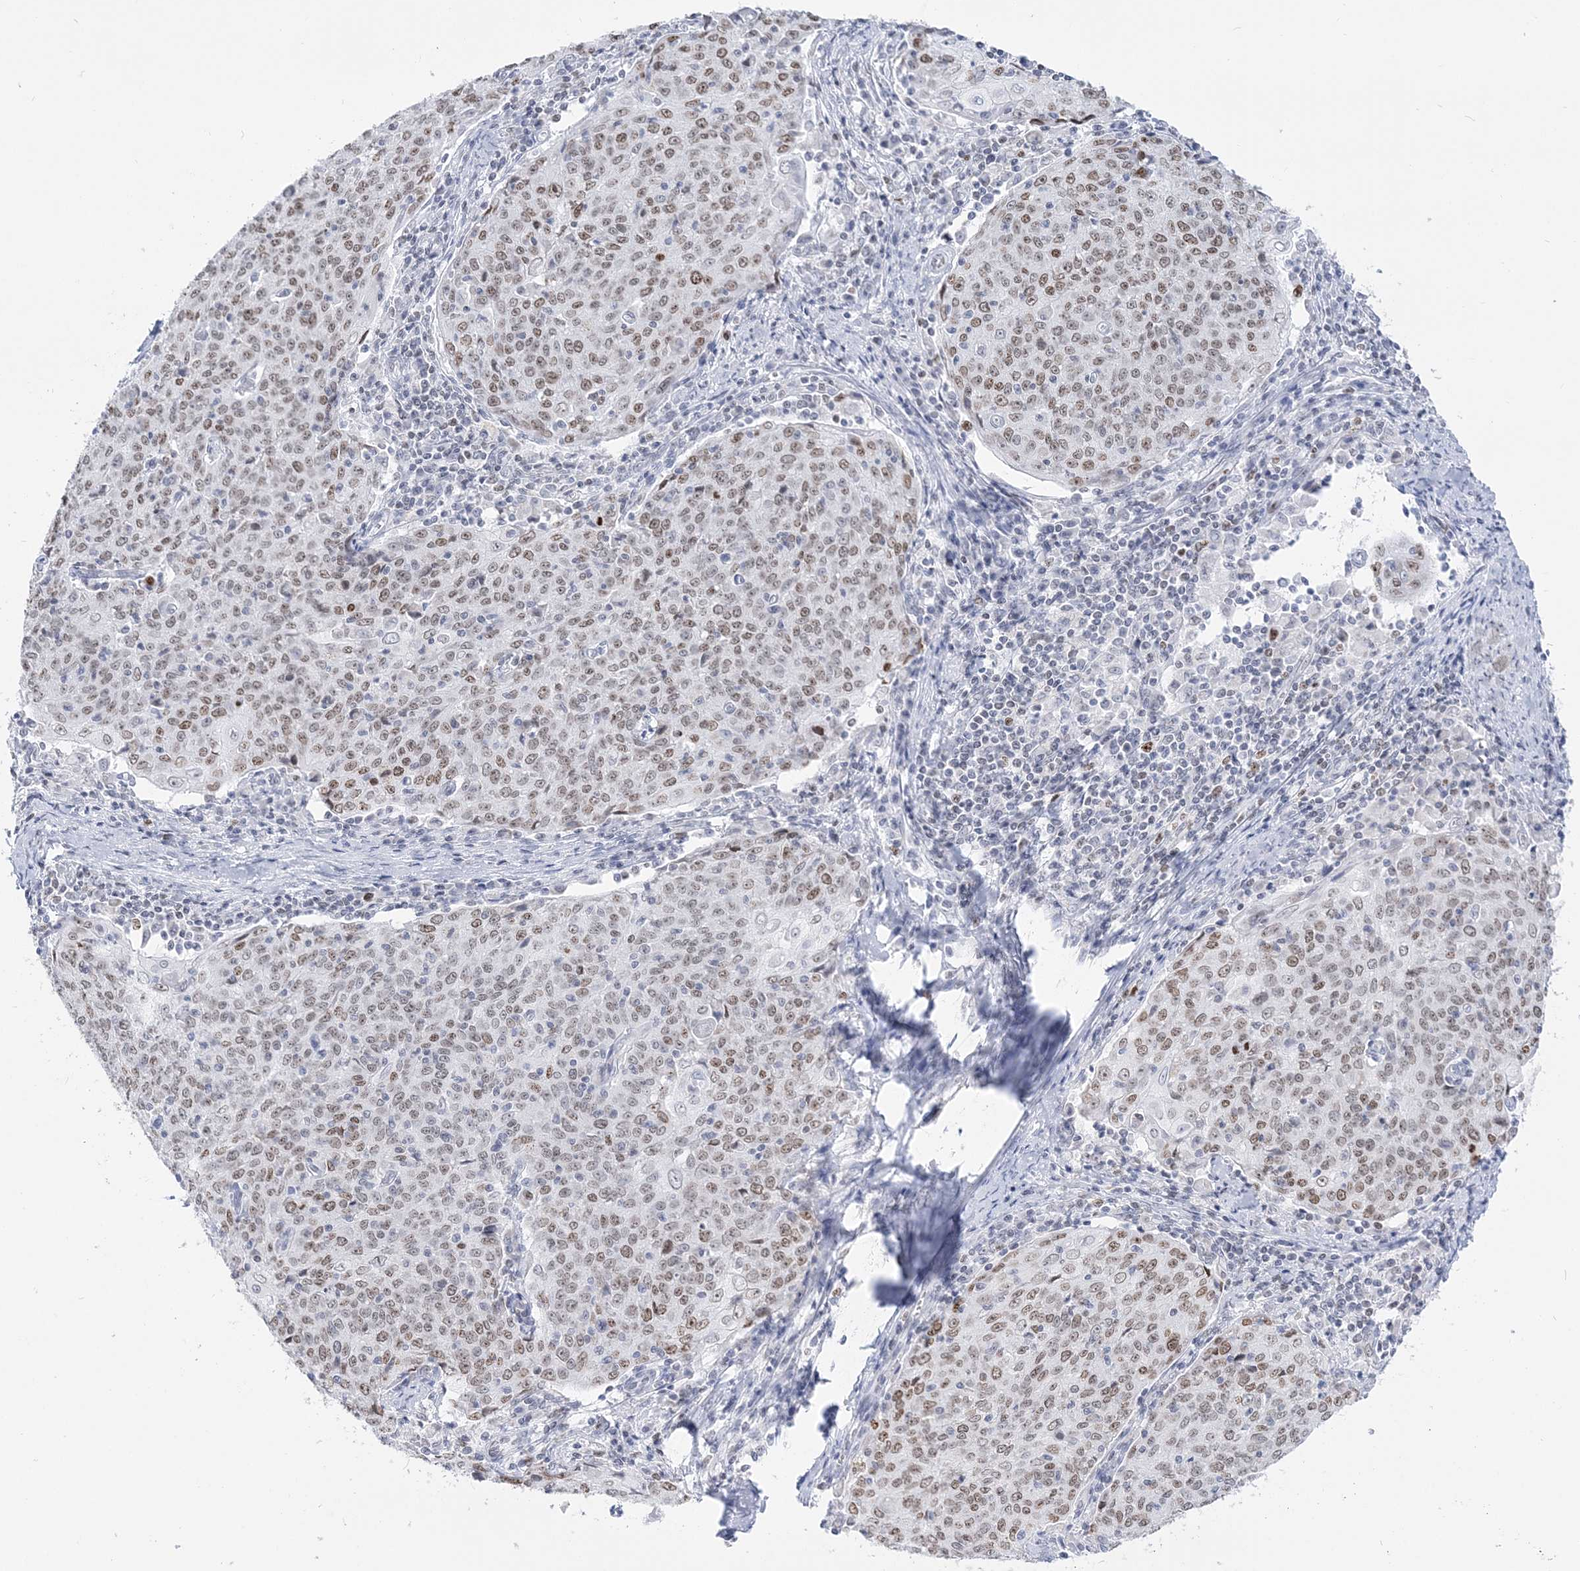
{"staining": {"intensity": "moderate", "quantity": ">75%", "location": "nuclear"}, "tissue": "cervical cancer", "cell_type": "Tumor cells", "image_type": "cancer", "snomed": [{"axis": "morphology", "description": "Squamous cell carcinoma, NOS"}, {"axis": "topography", "description": "Cervix"}], "caption": "Immunohistochemistry staining of cervical cancer (squamous cell carcinoma), which reveals medium levels of moderate nuclear positivity in about >75% of tumor cells indicating moderate nuclear protein expression. The staining was performed using DAB (brown) for protein detection and nuclei were counterstained in hematoxylin (blue).", "gene": "DDX21", "patient": {"sex": "female", "age": 48}}